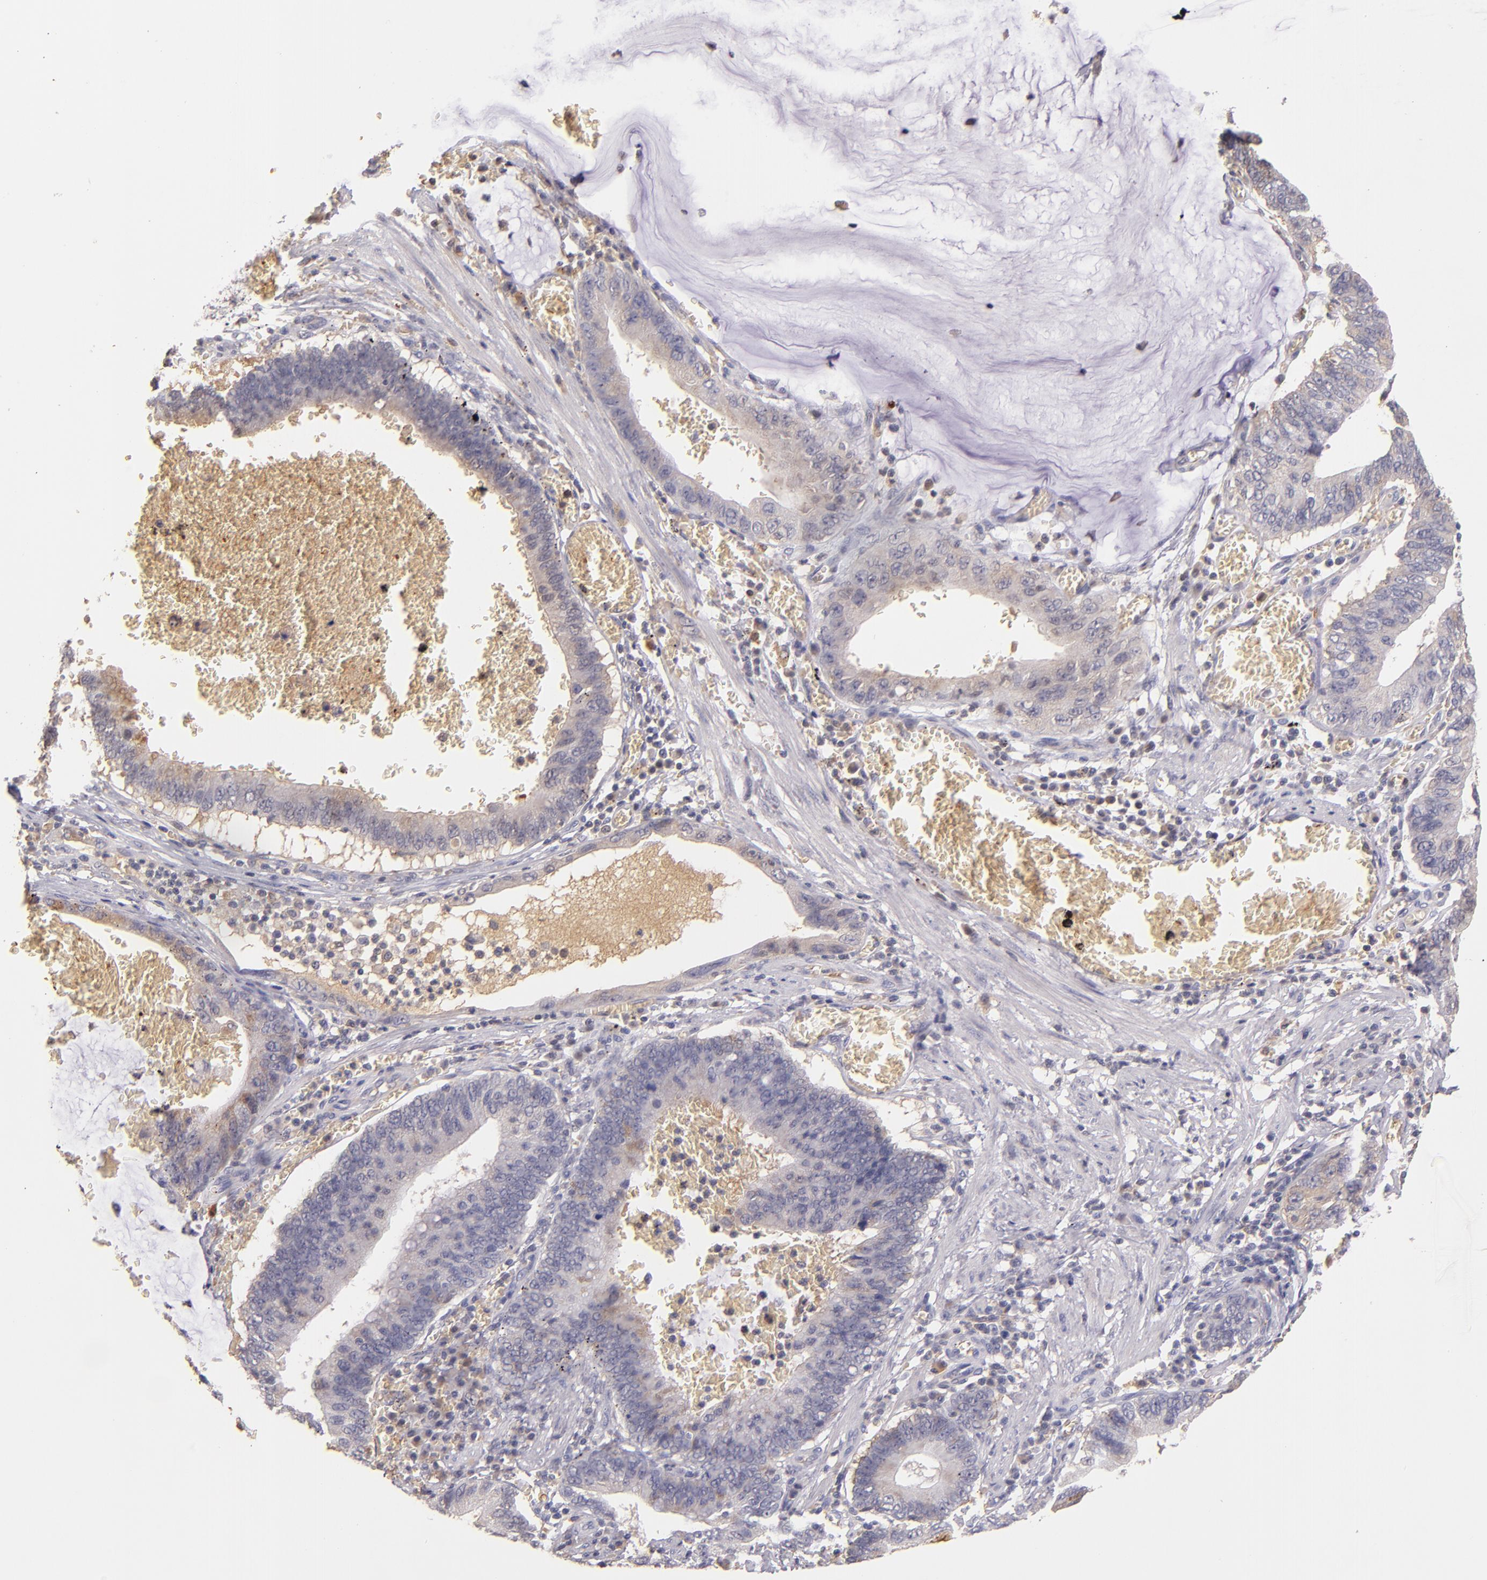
{"staining": {"intensity": "weak", "quantity": "<25%", "location": "cytoplasmic/membranous"}, "tissue": "stomach cancer", "cell_type": "Tumor cells", "image_type": "cancer", "snomed": [{"axis": "morphology", "description": "Adenocarcinoma, NOS"}, {"axis": "topography", "description": "Stomach"}, {"axis": "topography", "description": "Gastric cardia"}], "caption": "IHC of stomach cancer exhibits no expression in tumor cells.", "gene": "SERPINC1", "patient": {"sex": "male", "age": 59}}